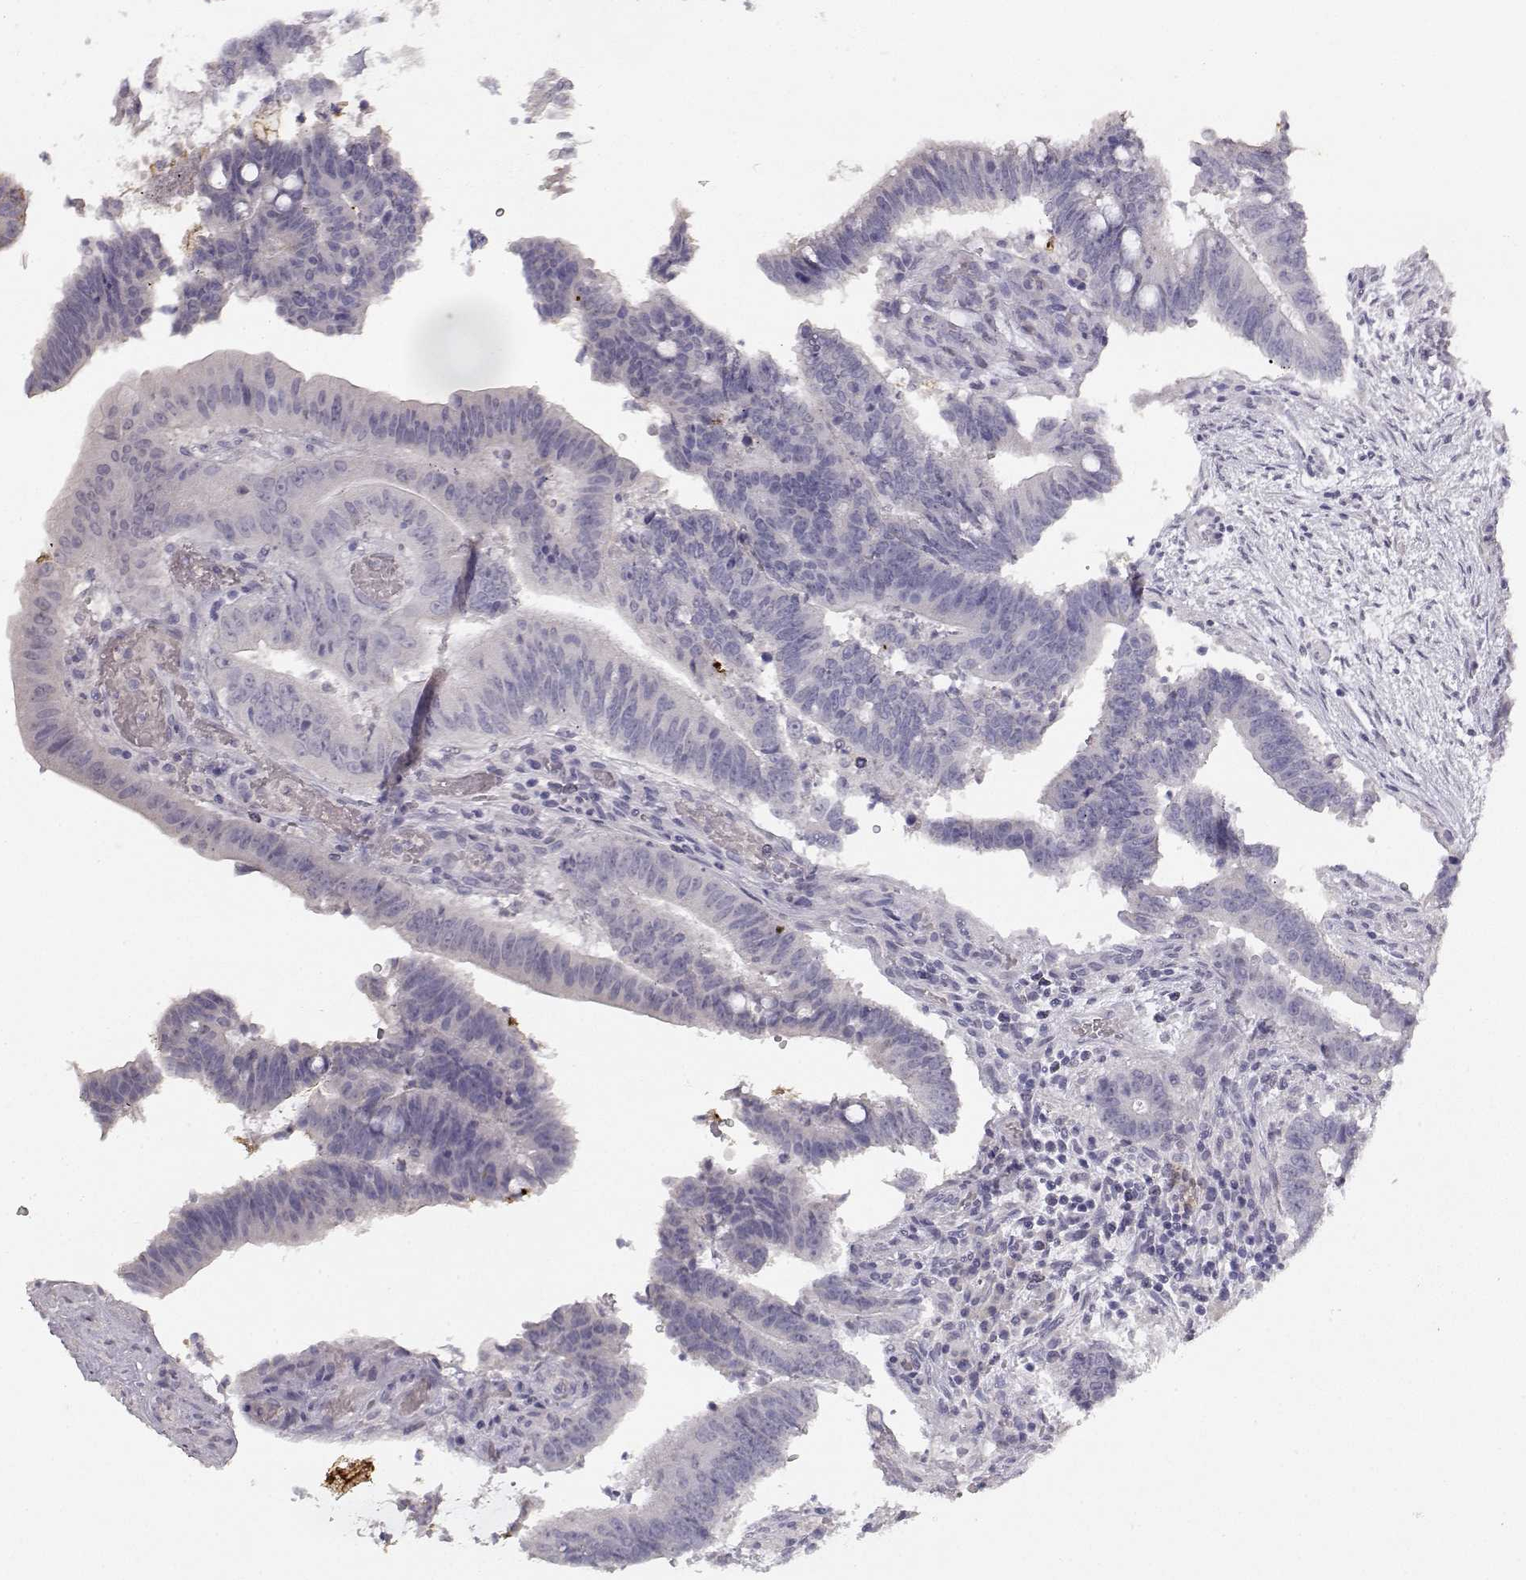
{"staining": {"intensity": "negative", "quantity": "none", "location": "none"}, "tissue": "colorectal cancer", "cell_type": "Tumor cells", "image_type": "cancer", "snomed": [{"axis": "morphology", "description": "Adenocarcinoma, NOS"}, {"axis": "topography", "description": "Colon"}], "caption": "Tumor cells are negative for protein expression in human colorectal adenocarcinoma. The staining is performed using DAB (3,3'-diaminobenzidine) brown chromogen with nuclei counter-stained in using hematoxylin.", "gene": "TPH2", "patient": {"sex": "female", "age": 43}}